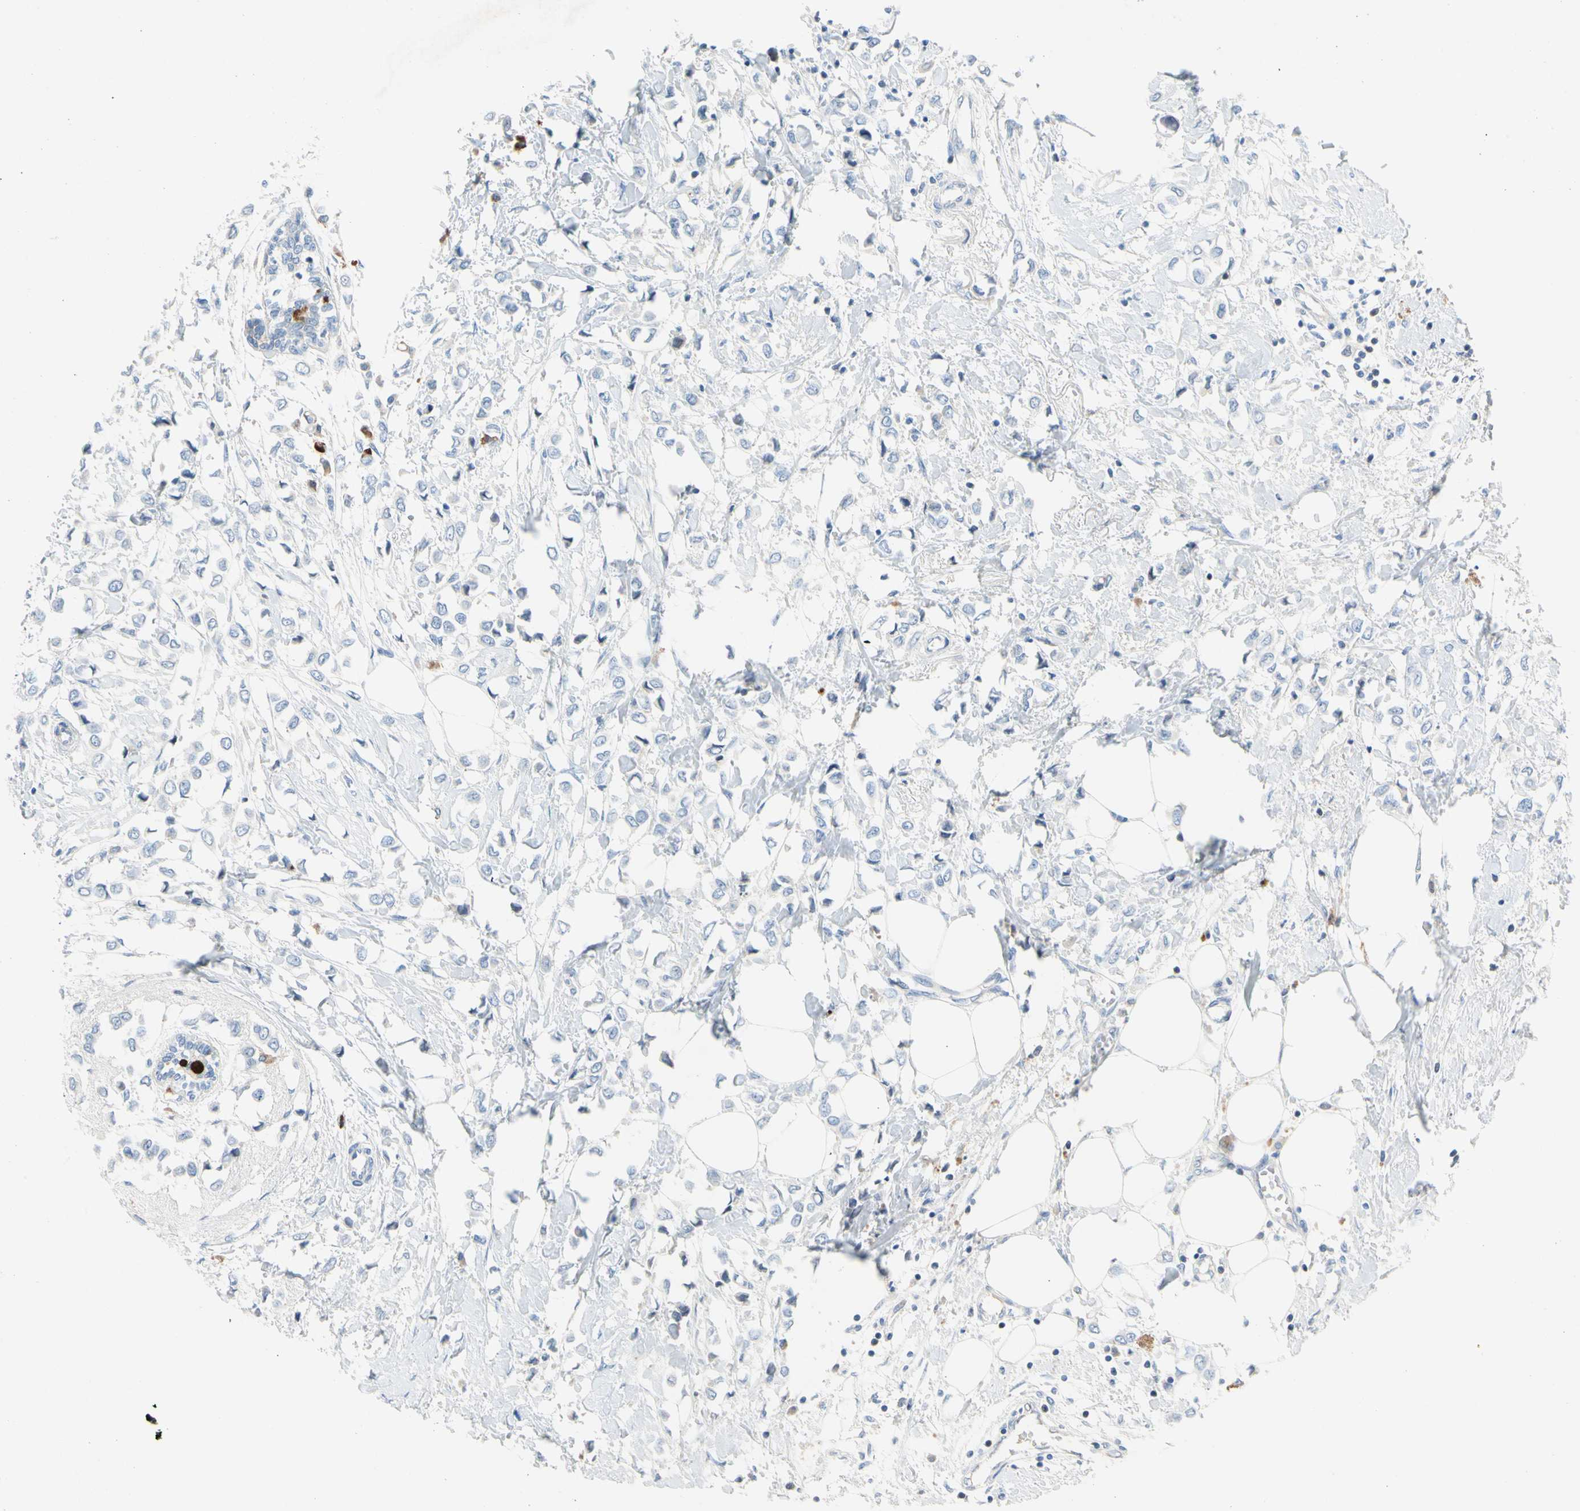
{"staining": {"intensity": "negative", "quantity": "none", "location": "none"}, "tissue": "breast cancer", "cell_type": "Tumor cells", "image_type": "cancer", "snomed": [{"axis": "morphology", "description": "Lobular carcinoma"}, {"axis": "topography", "description": "Breast"}], "caption": "Immunohistochemistry (IHC) micrograph of neoplastic tissue: human lobular carcinoma (breast) stained with DAB (3,3'-diaminobenzidine) demonstrates no significant protein staining in tumor cells.", "gene": "PPBP", "patient": {"sex": "female", "age": 51}}